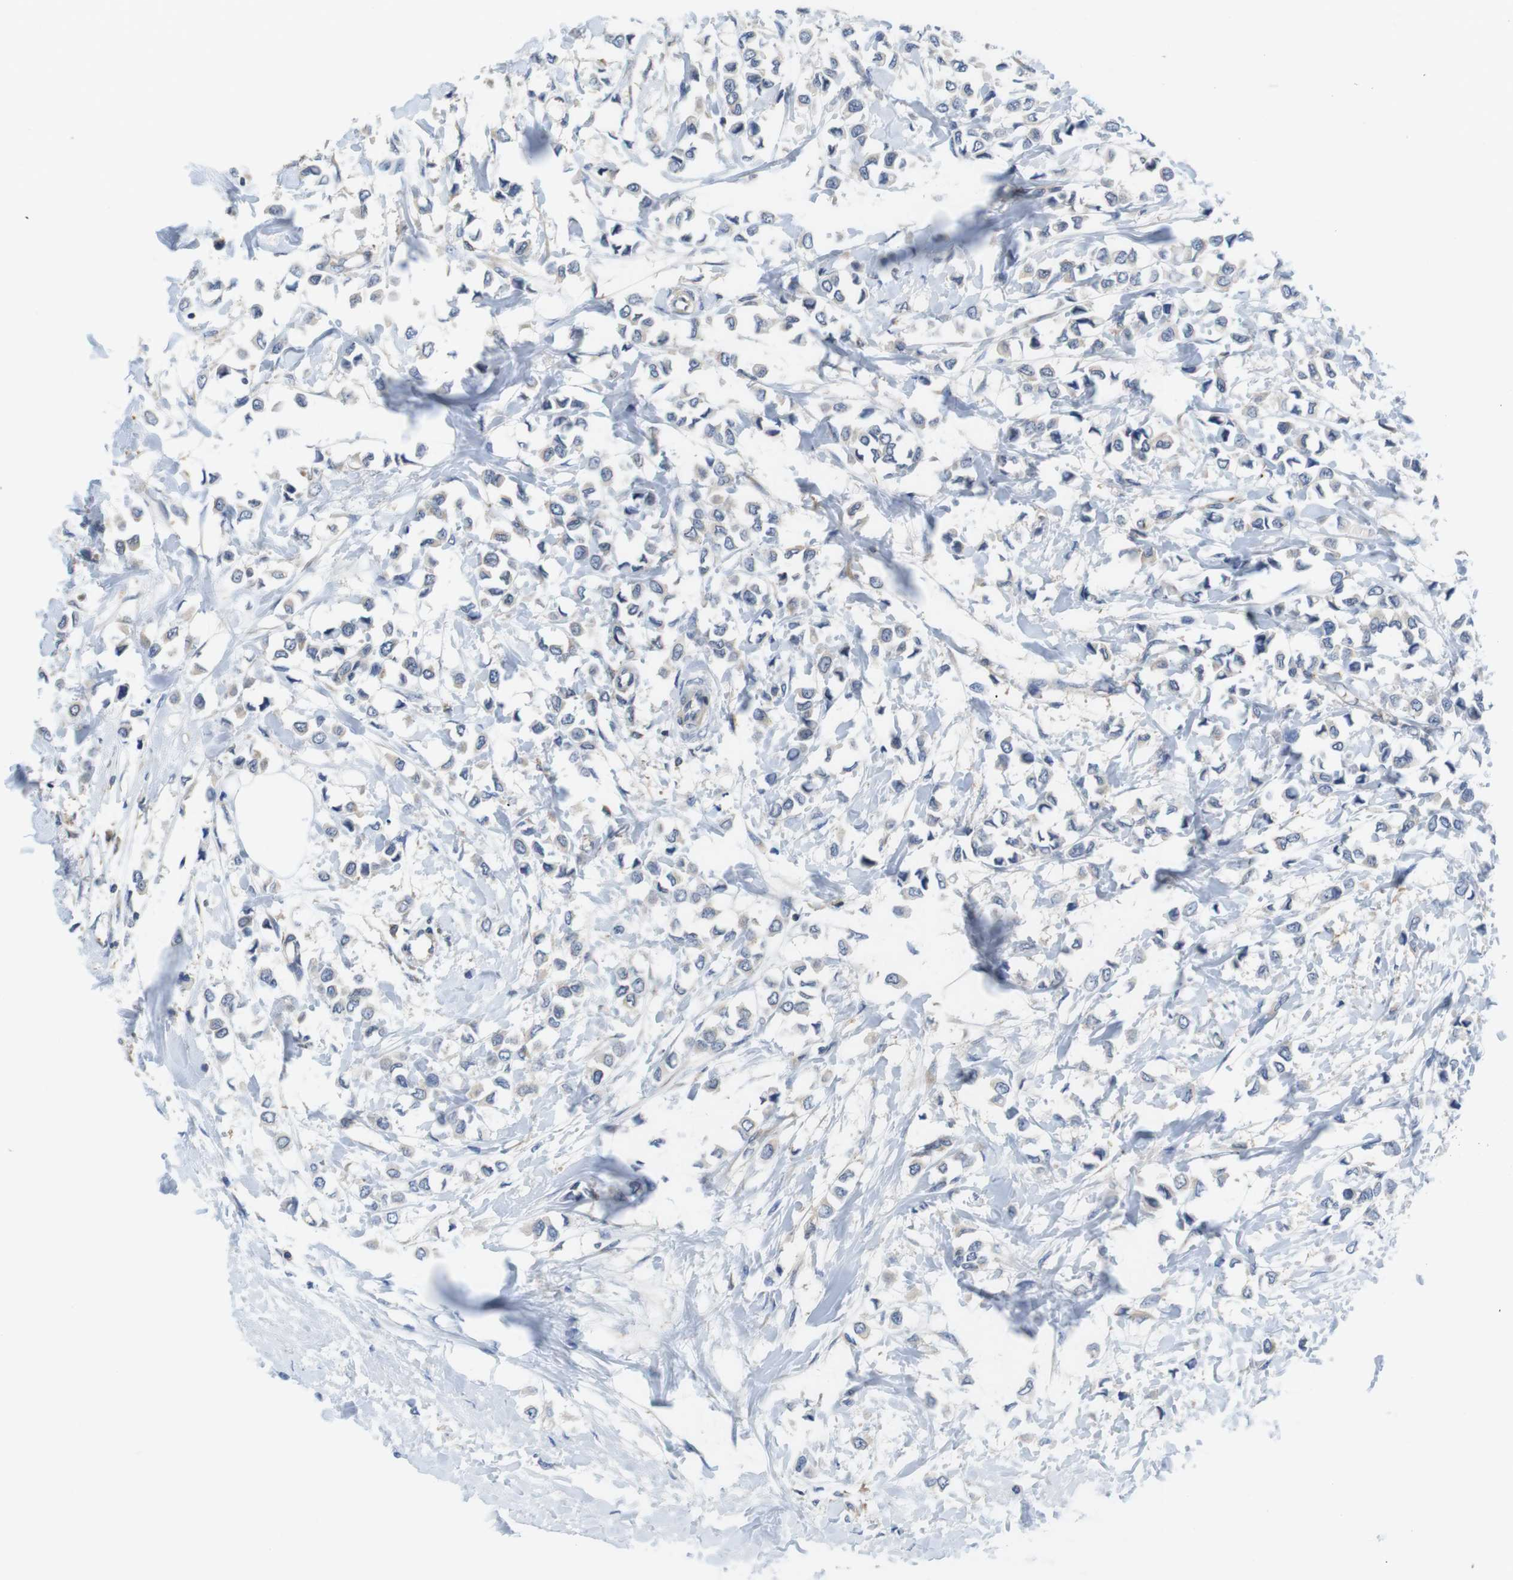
{"staining": {"intensity": "negative", "quantity": "none", "location": "none"}, "tissue": "breast cancer", "cell_type": "Tumor cells", "image_type": "cancer", "snomed": [{"axis": "morphology", "description": "Lobular carcinoma"}, {"axis": "topography", "description": "Breast"}], "caption": "Breast cancer (lobular carcinoma) was stained to show a protein in brown. There is no significant positivity in tumor cells. (Brightfield microscopy of DAB immunohistochemistry at high magnification).", "gene": "HERPUD2", "patient": {"sex": "female", "age": 51}}